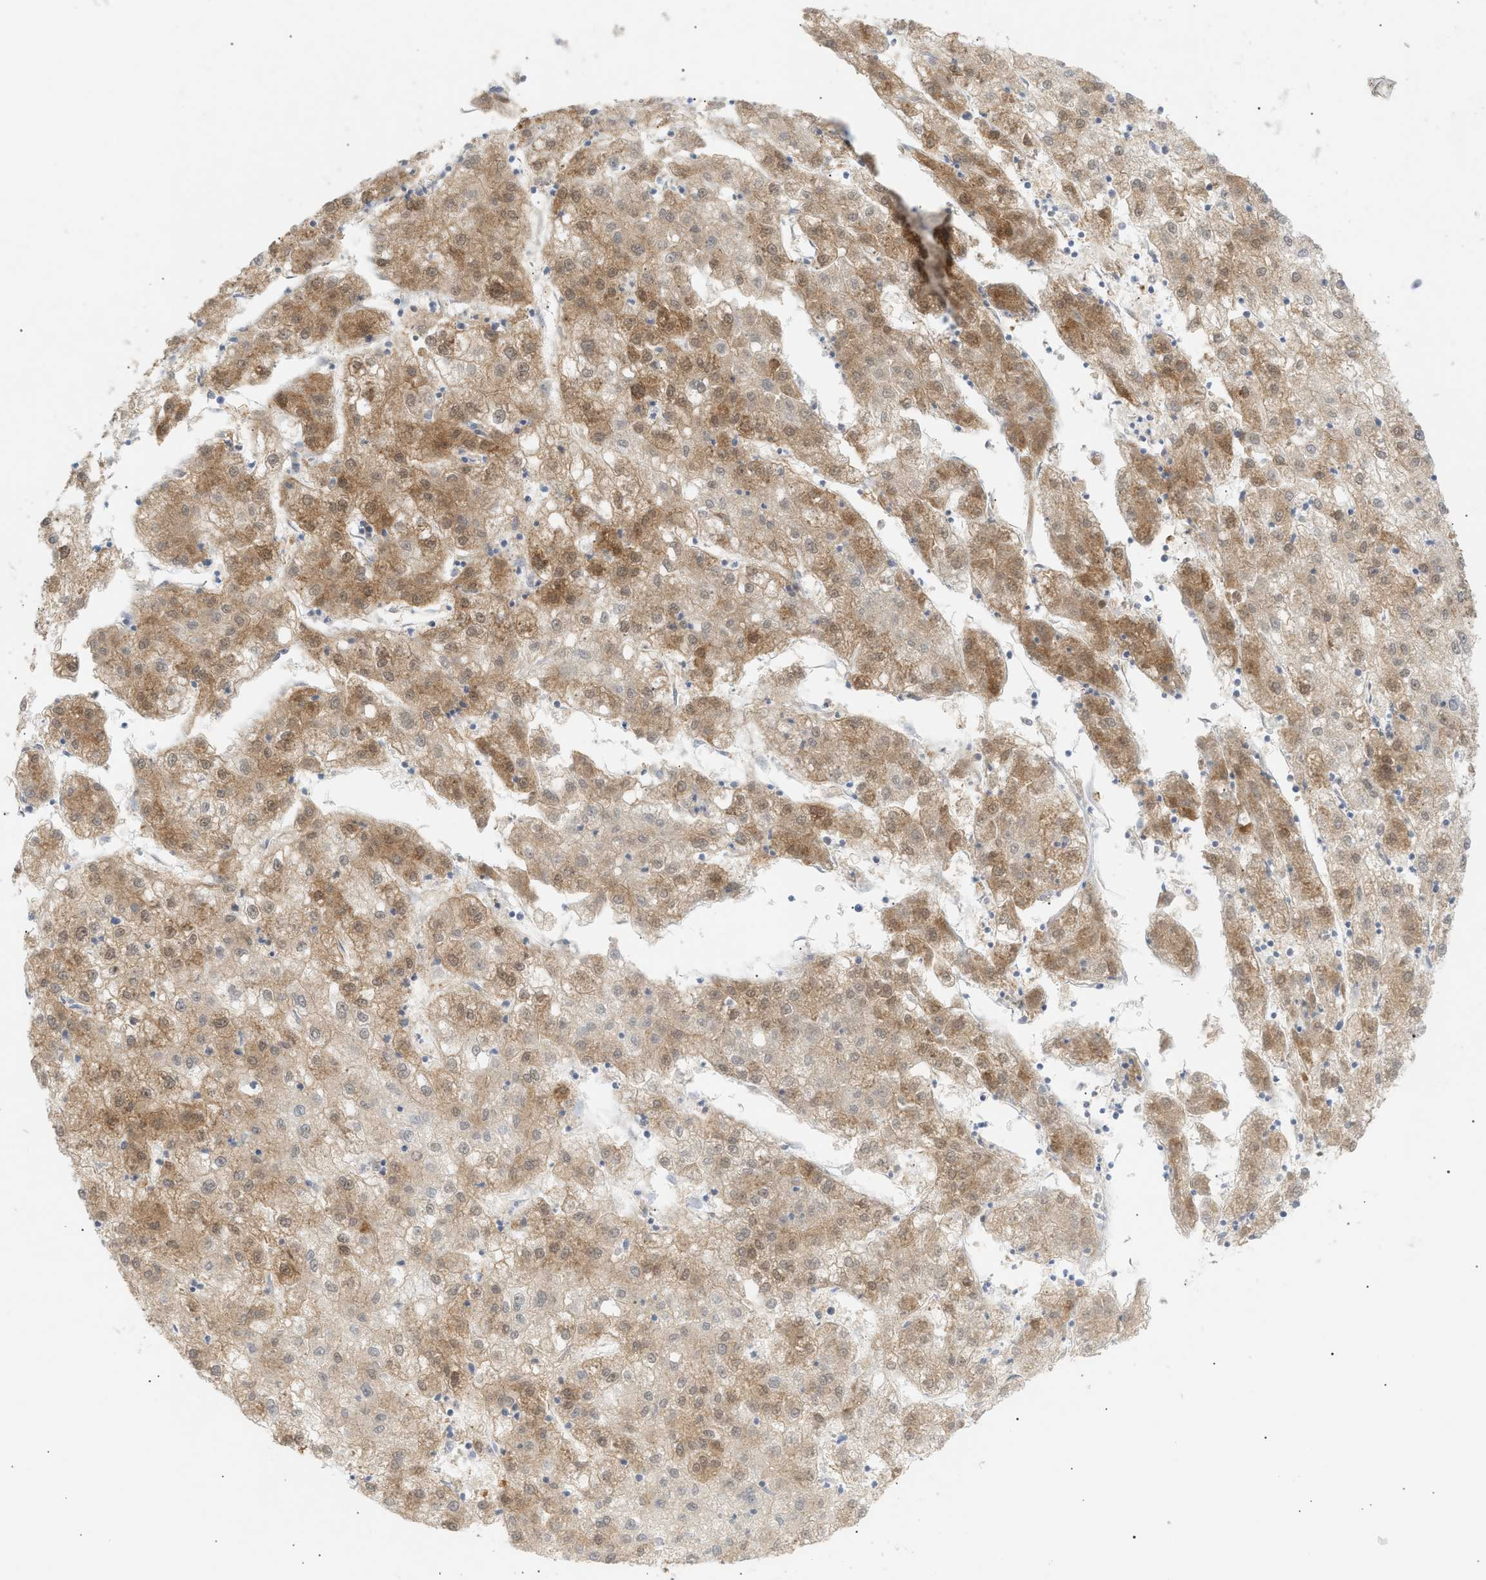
{"staining": {"intensity": "weak", "quantity": ">75%", "location": "cytoplasmic/membranous"}, "tissue": "liver cancer", "cell_type": "Tumor cells", "image_type": "cancer", "snomed": [{"axis": "morphology", "description": "Carcinoma, Hepatocellular, NOS"}, {"axis": "topography", "description": "Liver"}], "caption": "Tumor cells display weak cytoplasmic/membranous staining in about >75% of cells in liver hepatocellular carcinoma. The staining was performed using DAB, with brown indicating positive protein expression. Nuclei are stained blue with hematoxylin.", "gene": "SHC1", "patient": {"sex": "male", "age": 72}}